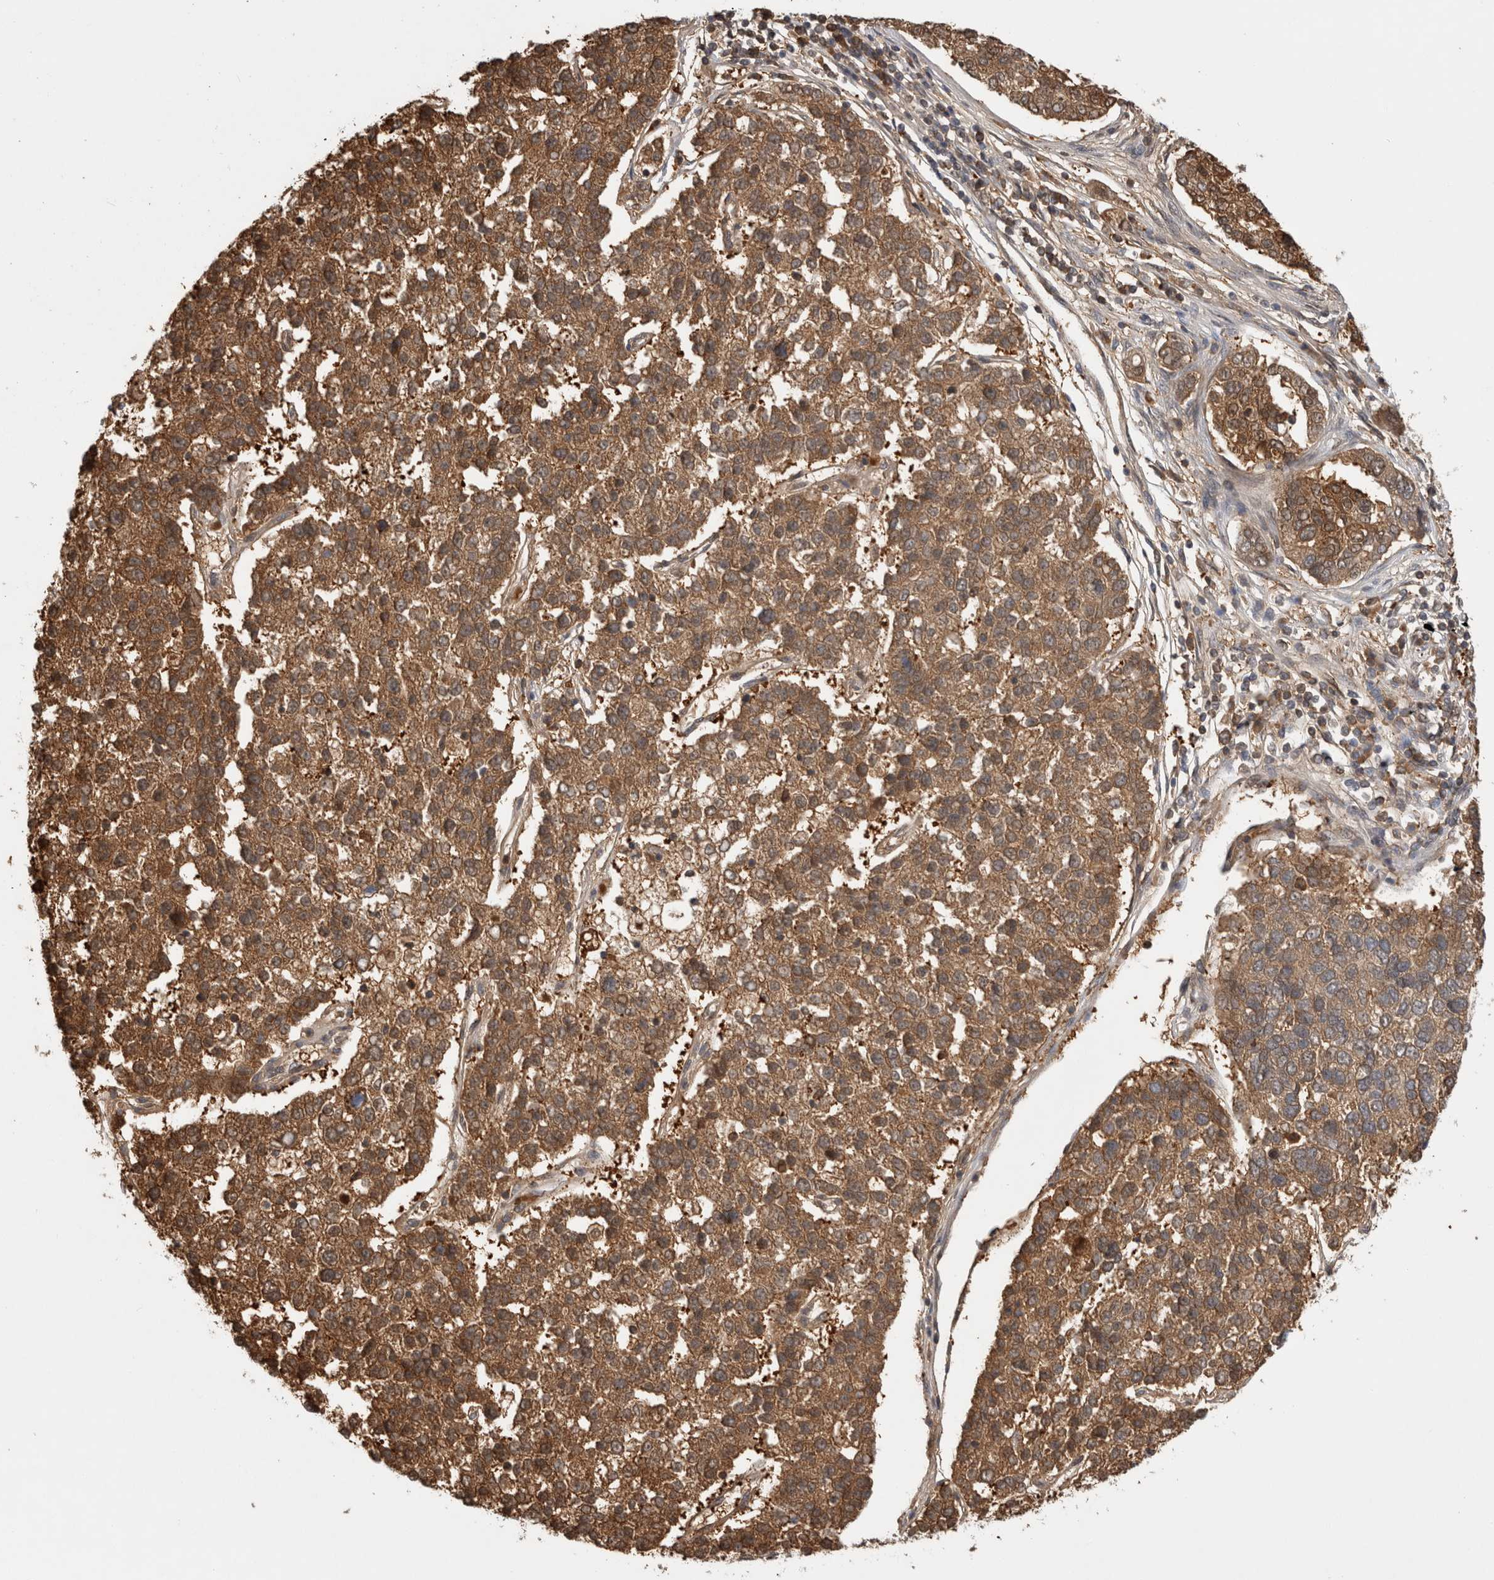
{"staining": {"intensity": "moderate", "quantity": ">75%", "location": "cytoplasmic/membranous"}, "tissue": "pancreatic cancer", "cell_type": "Tumor cells", "image_type": "cancer", "snomed": [{"axis": "morphology", "description": "Adenocarcinoma, NOS"}, {"axis": "topography", "description": "Pancreas"}], "caption": "A high-resolution image shows immunohistochemistry staining of pancreatic cancer (adenocarcinoma), which exhibits moderate cytoplasmic/membranous staining in approximately >75% of tumor cells. The protein of interest is stained brown, and the nuclei are stained in blue (DAB (3,3'-diaminobenzidine) IHC with brightfield microscopy, high magnification).", "gene": "ASTN2", "patient": {"sex": "female", "age": 61}}